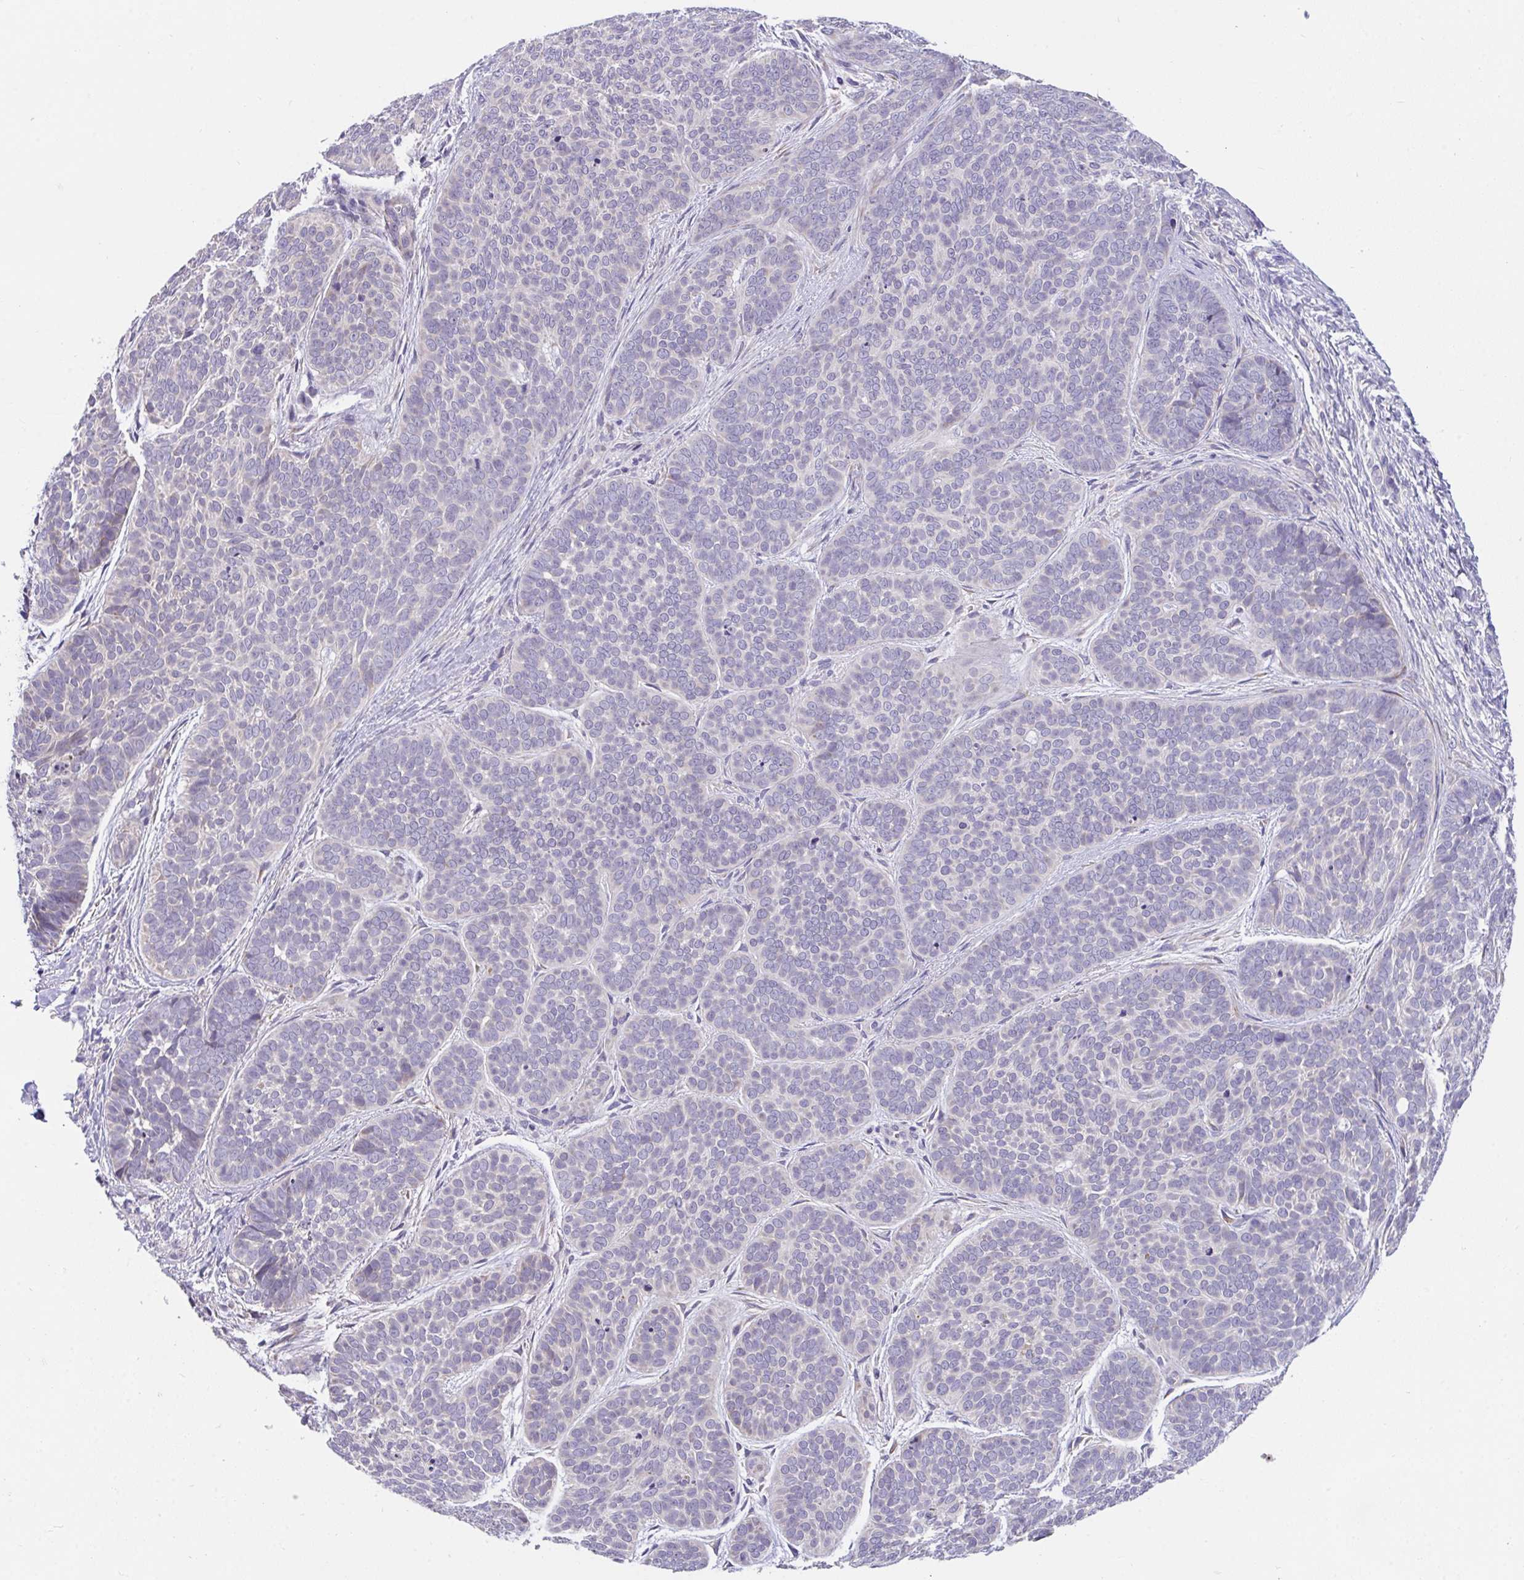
{"staining": {"intensity": "weak", "quantity": "<25%", "location": "cytoplasmic/membranous"}, "tissue": "skin cancer", "cell_type": "Tumor cells", "image_type": "cancer", "snomed": [{"axis": "morphology", "description": "Basal cell carcinoma"}, {"axis": "topography", "description": "Skin"}, {"axis": "topography", "description": "Skin of nose"}], "caption": "Image shows no significant protein positivity in tumor cells of skin basal cell carcinoma. Nuclei are stained in blue.", "gene": "SUSD4", "patient": {"sex": "female", "age": 81}}